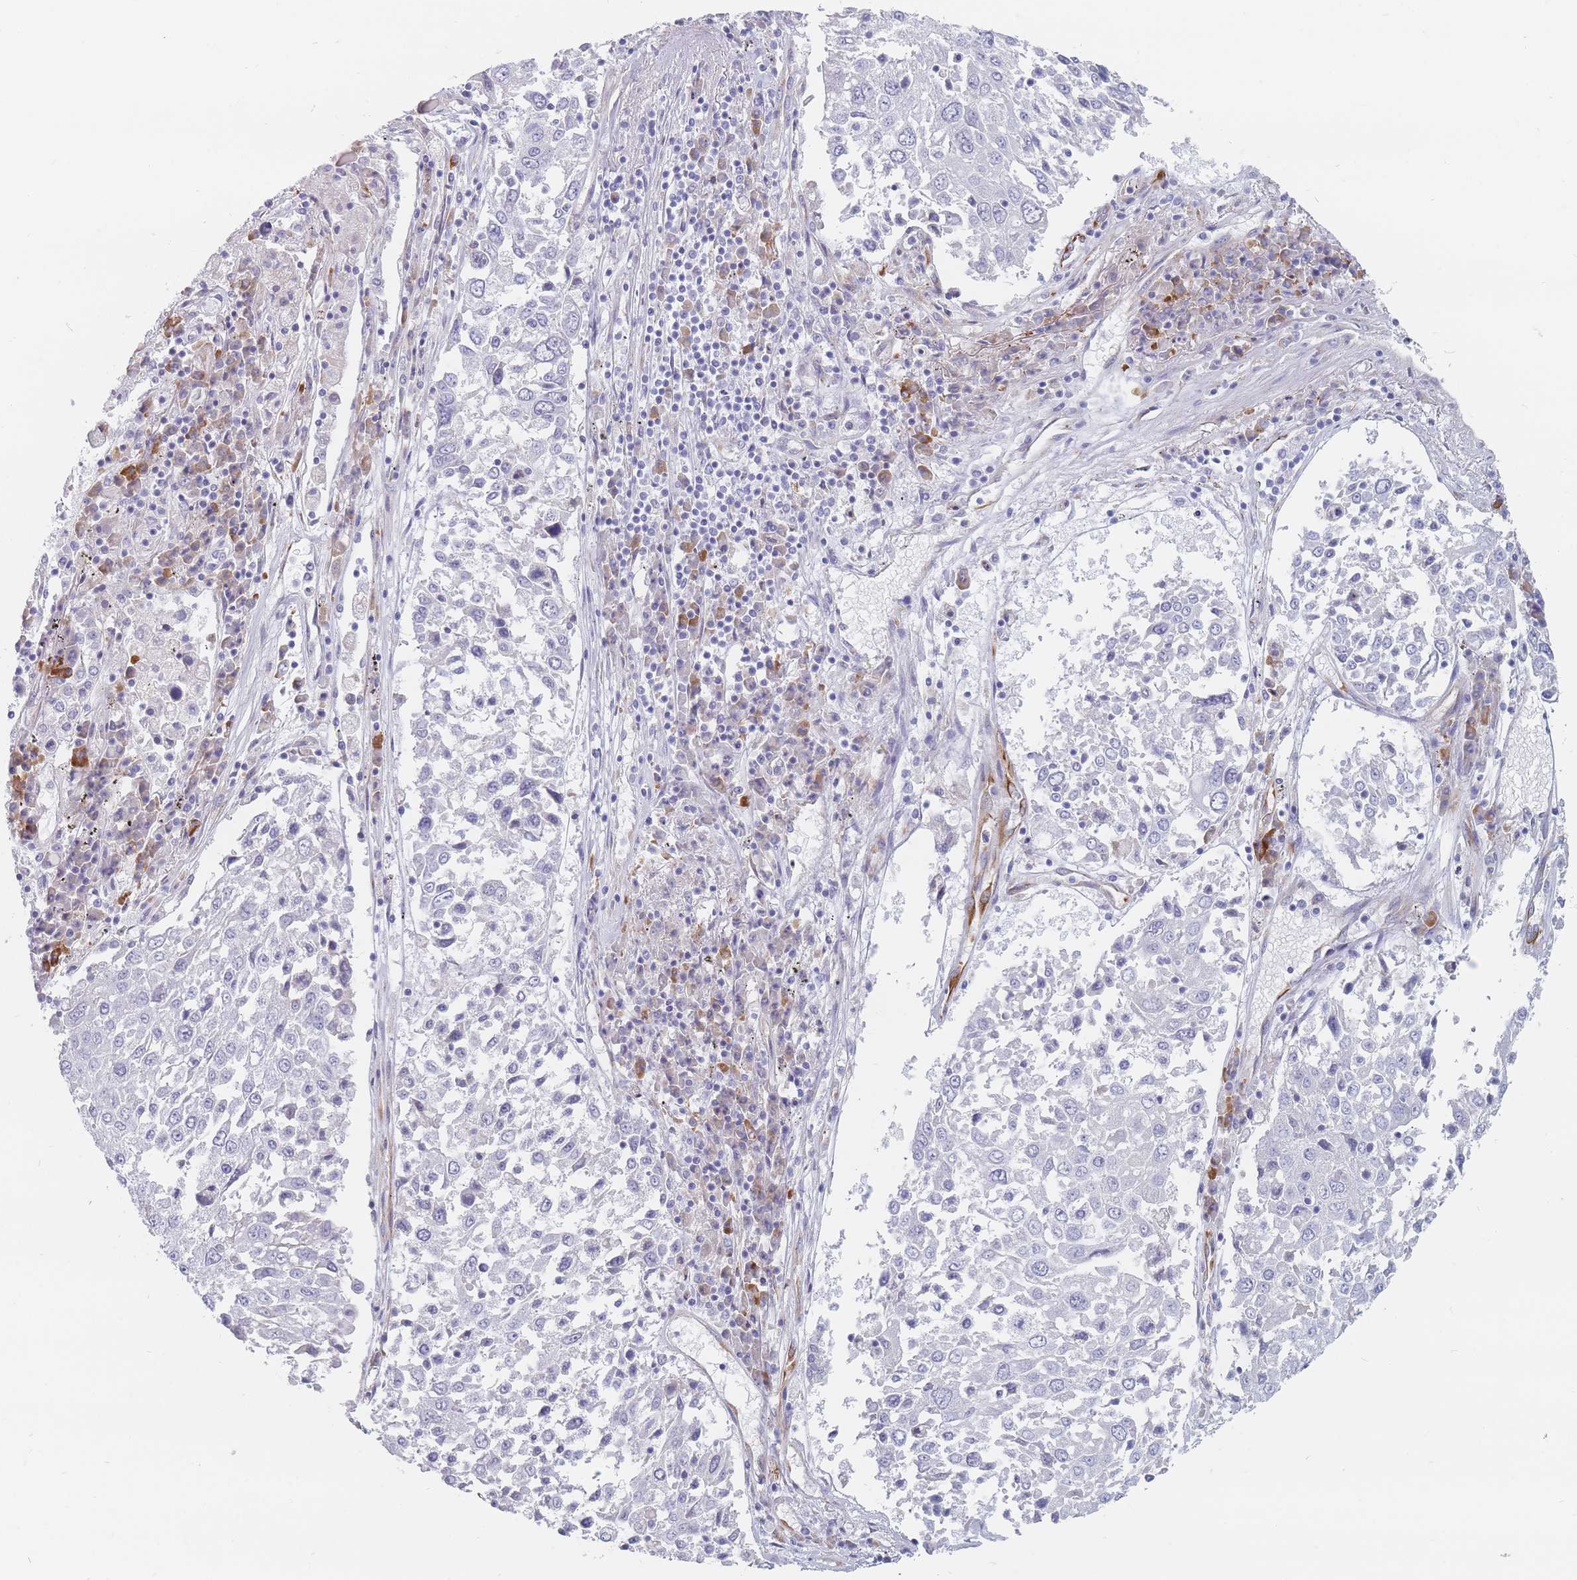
{"staining": {"intensity": "negative", "quantity": "none", "location": "none"}, "tissue": "lung cancer", "cell_type": "Tumor cells", "image_type": "cancer", "snomed": [{"axis": "morphology", "description": "Squamous cell carcinoma, NOS"}, {"axis": "topography", "description": "Lung"}], "caption": "Squamous cell carcinoma (lung) stained for a protein using immunohistochemistry (IHC) reveals no positivity tumor cells.", "gene": "ERBIN", "patient": {"sex": "male", "age": 65}}